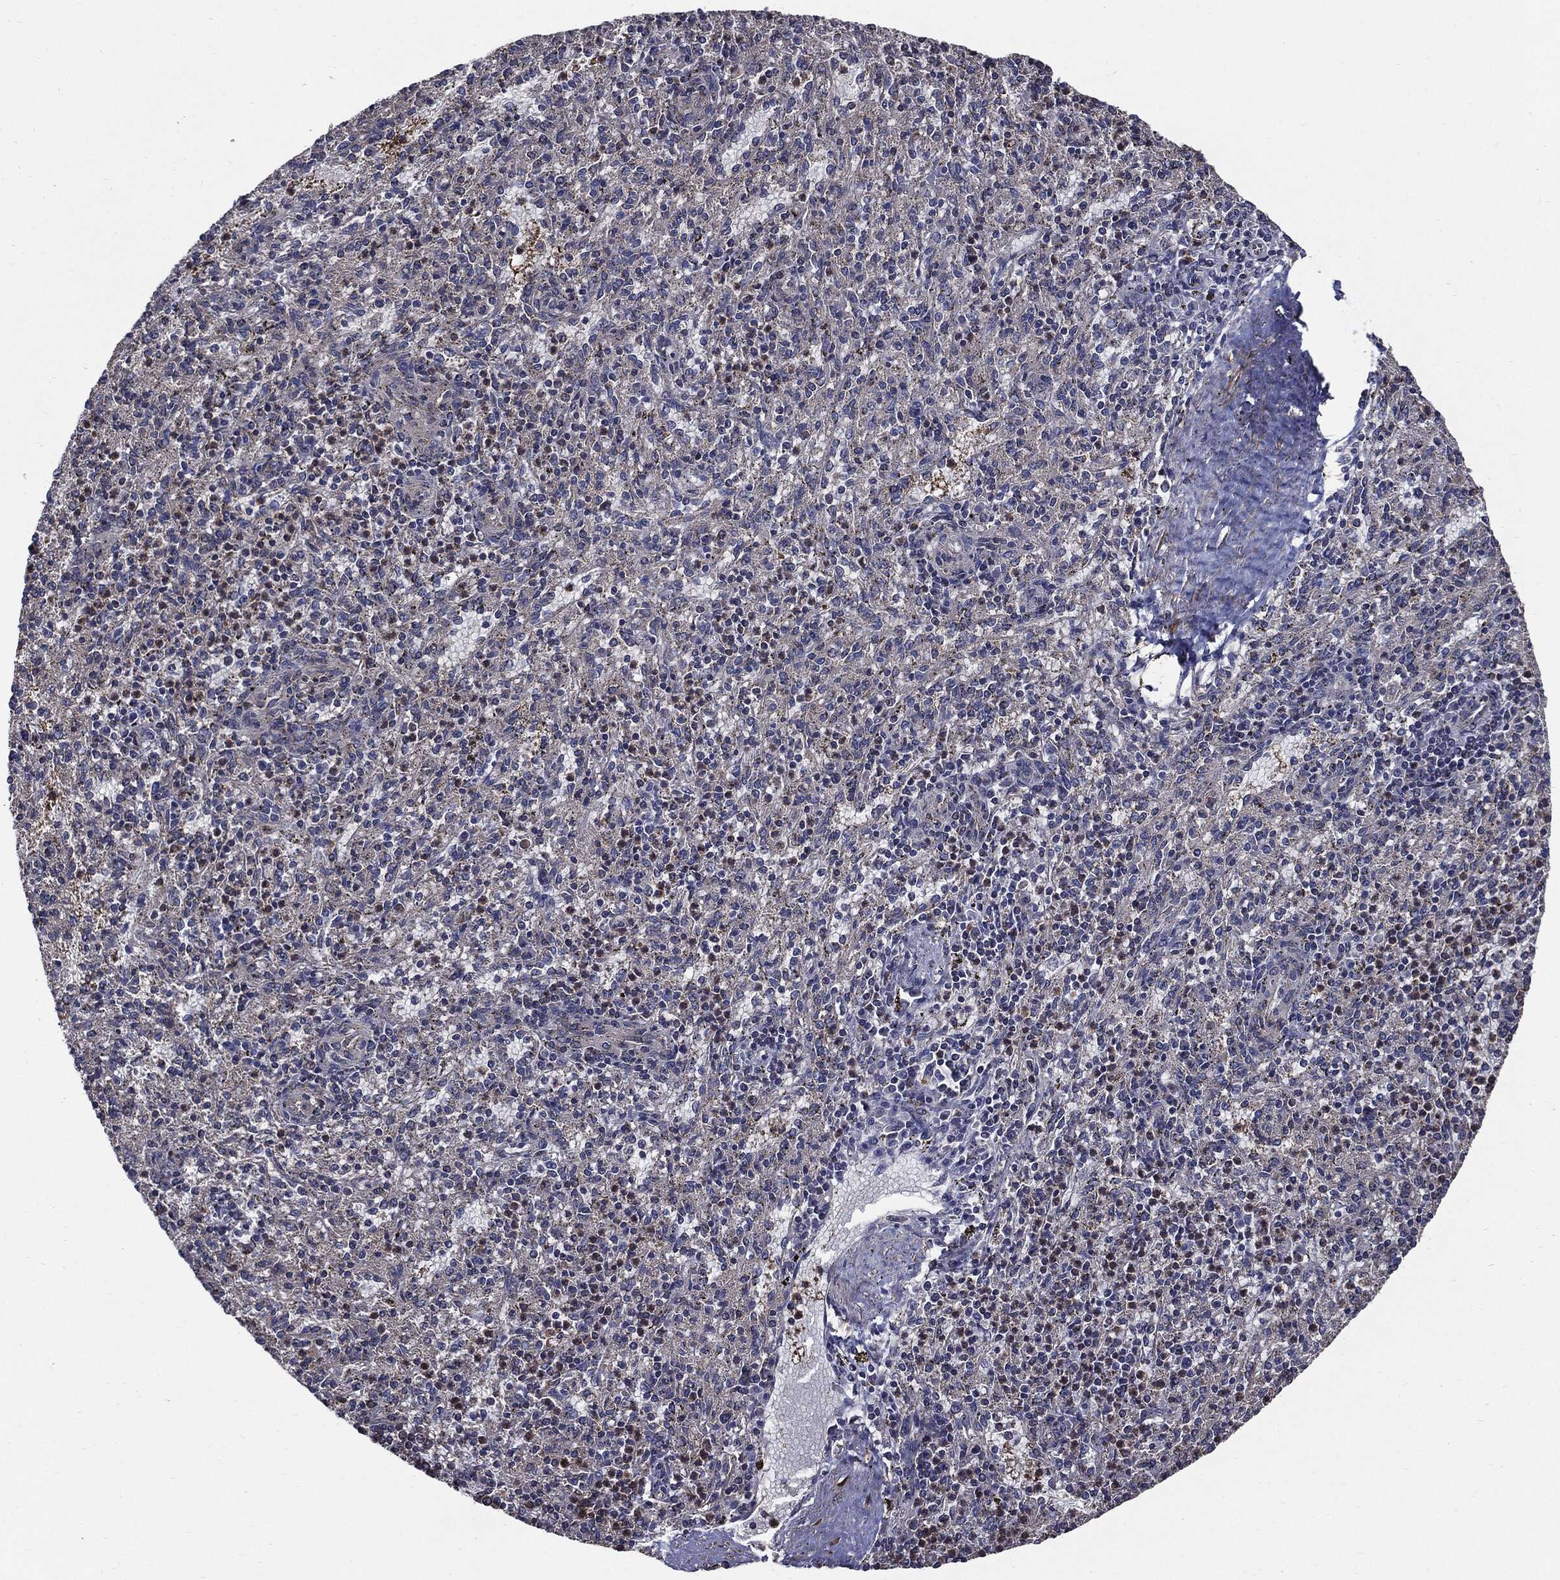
{"staining": {"intensity": "negative", "quantity": "none", "location": "none"}, "tissue": "spleen", "cell_type": "Cells in red pulp", "image_type": "normal", "snomed": [{"axis": "morphology", "description": "Normal tissue, NOS"}, {"axis": "topography", "description": "Spleen"}], "caption": "Human spleen stained for a protein using immunohistochemistry exhibits no staining in cells in red pulp.", "gene": "PDCD6IP", "patient": {"sex": "male", "age": 60}}